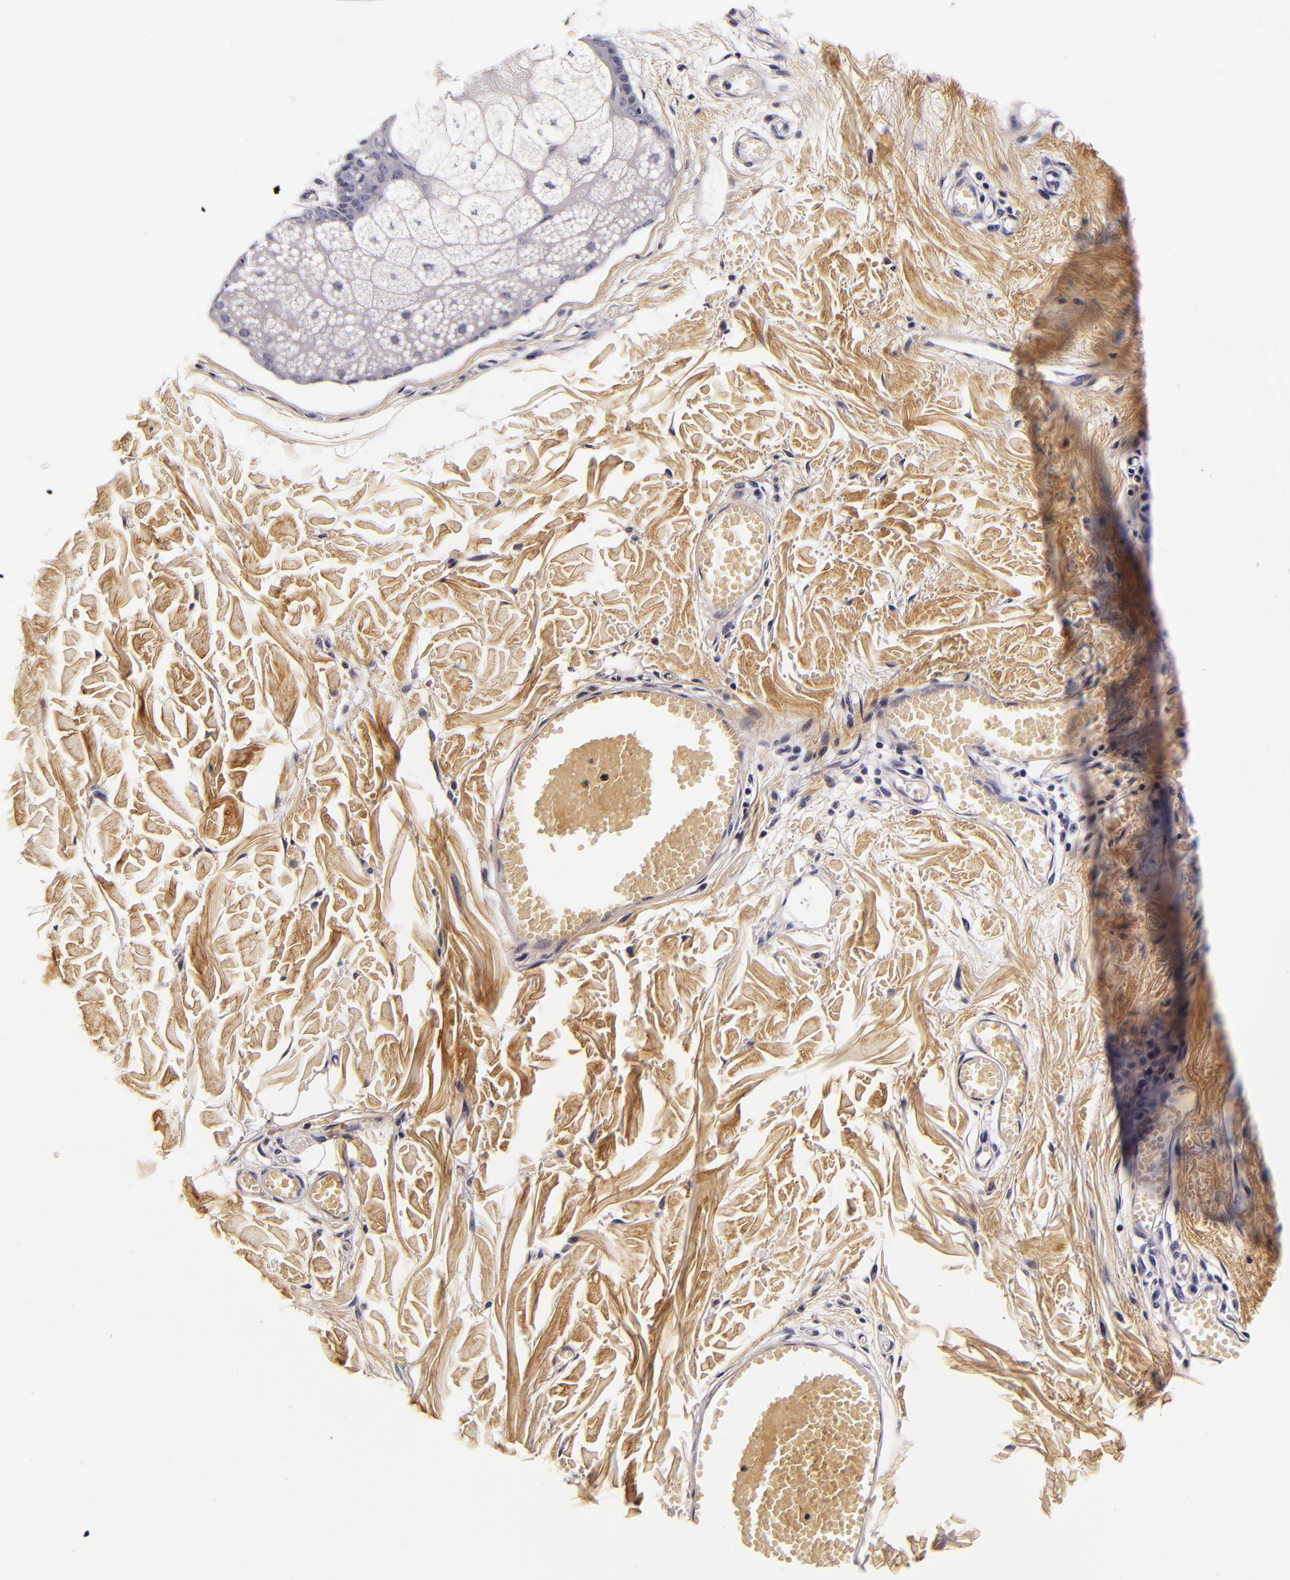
{"staining": {"intensity": "negative", "quantity": "none", "location": "none"}, "tissue": "skin", "cell_type": "Fibroblasts", "image_type": "normal", "snomed": [{"axis": "morphology", "description": "Normal tissue, NOS"}, {"axis": "morphology", "description": "Sarcoma, NOS"}, {"axis": "topography", "description": "Skin"}, {"axis": "topography", "description": "Soft tissue"}], "caption": "DAB (3,3'-diaminobenzidine) immunohistochemical staining of benign human skin demonstrates no significant staining in fibroblasts.", "gene": "FBN1", "patient": {"sex": "female", "age": 51}}